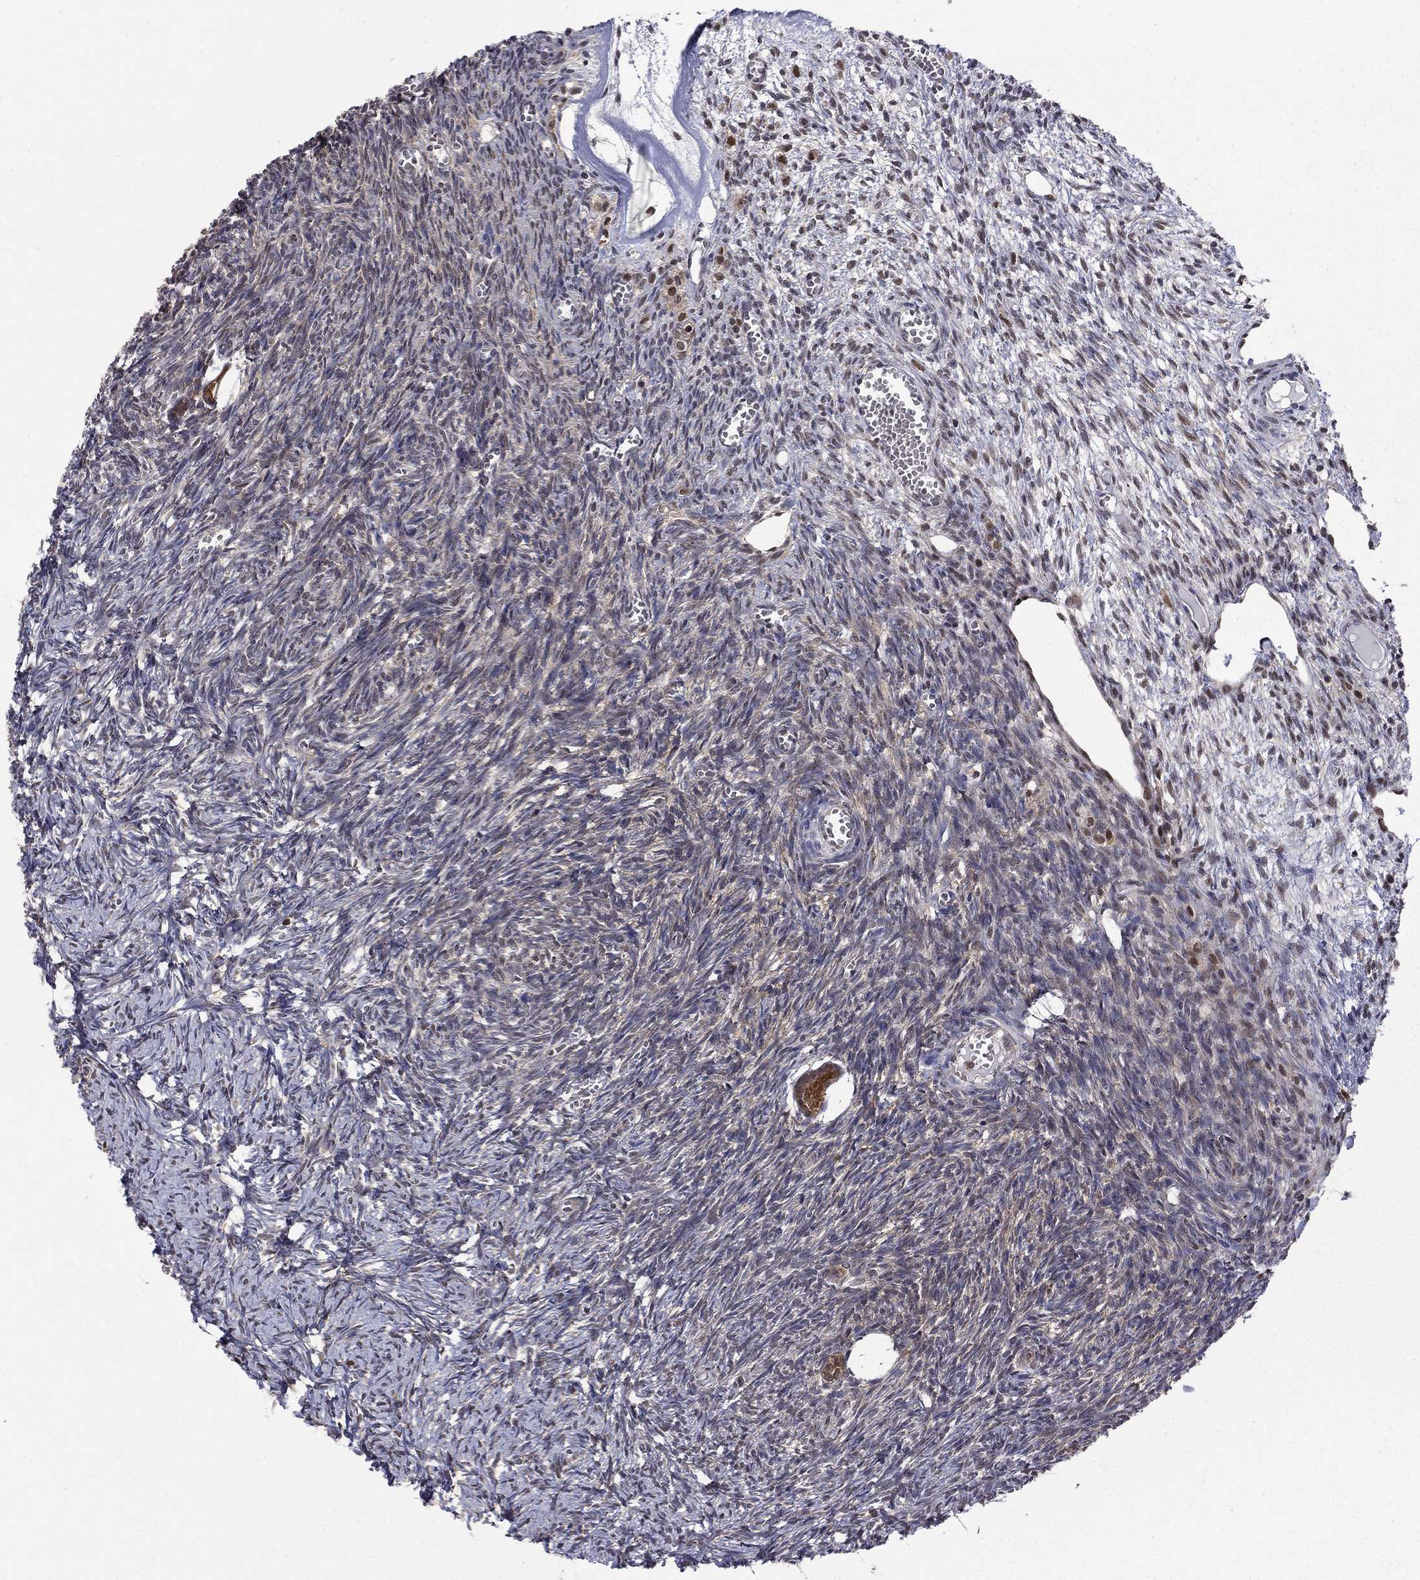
{"staining": {"intensity": "moderate", "quantity": ">75%", "location": "cytoplasmic/membranous,nuclear"}, "tissue": "ovary", "cell_type": "Follicle cells", "image_type": "normal", "snomed": [{"axis": "morphology", "description": "Normal tissue, NOS"}, {"axis": "topography", "description": "Ovary"}], "caption": "This is an image of IHC staining of normal ovary, which shows moderate staining in the cytoplasmic/membranous,nuclear of follicle cells.", "gene": "PSMD2", "patient": {"sex": "female", "age": 43}}